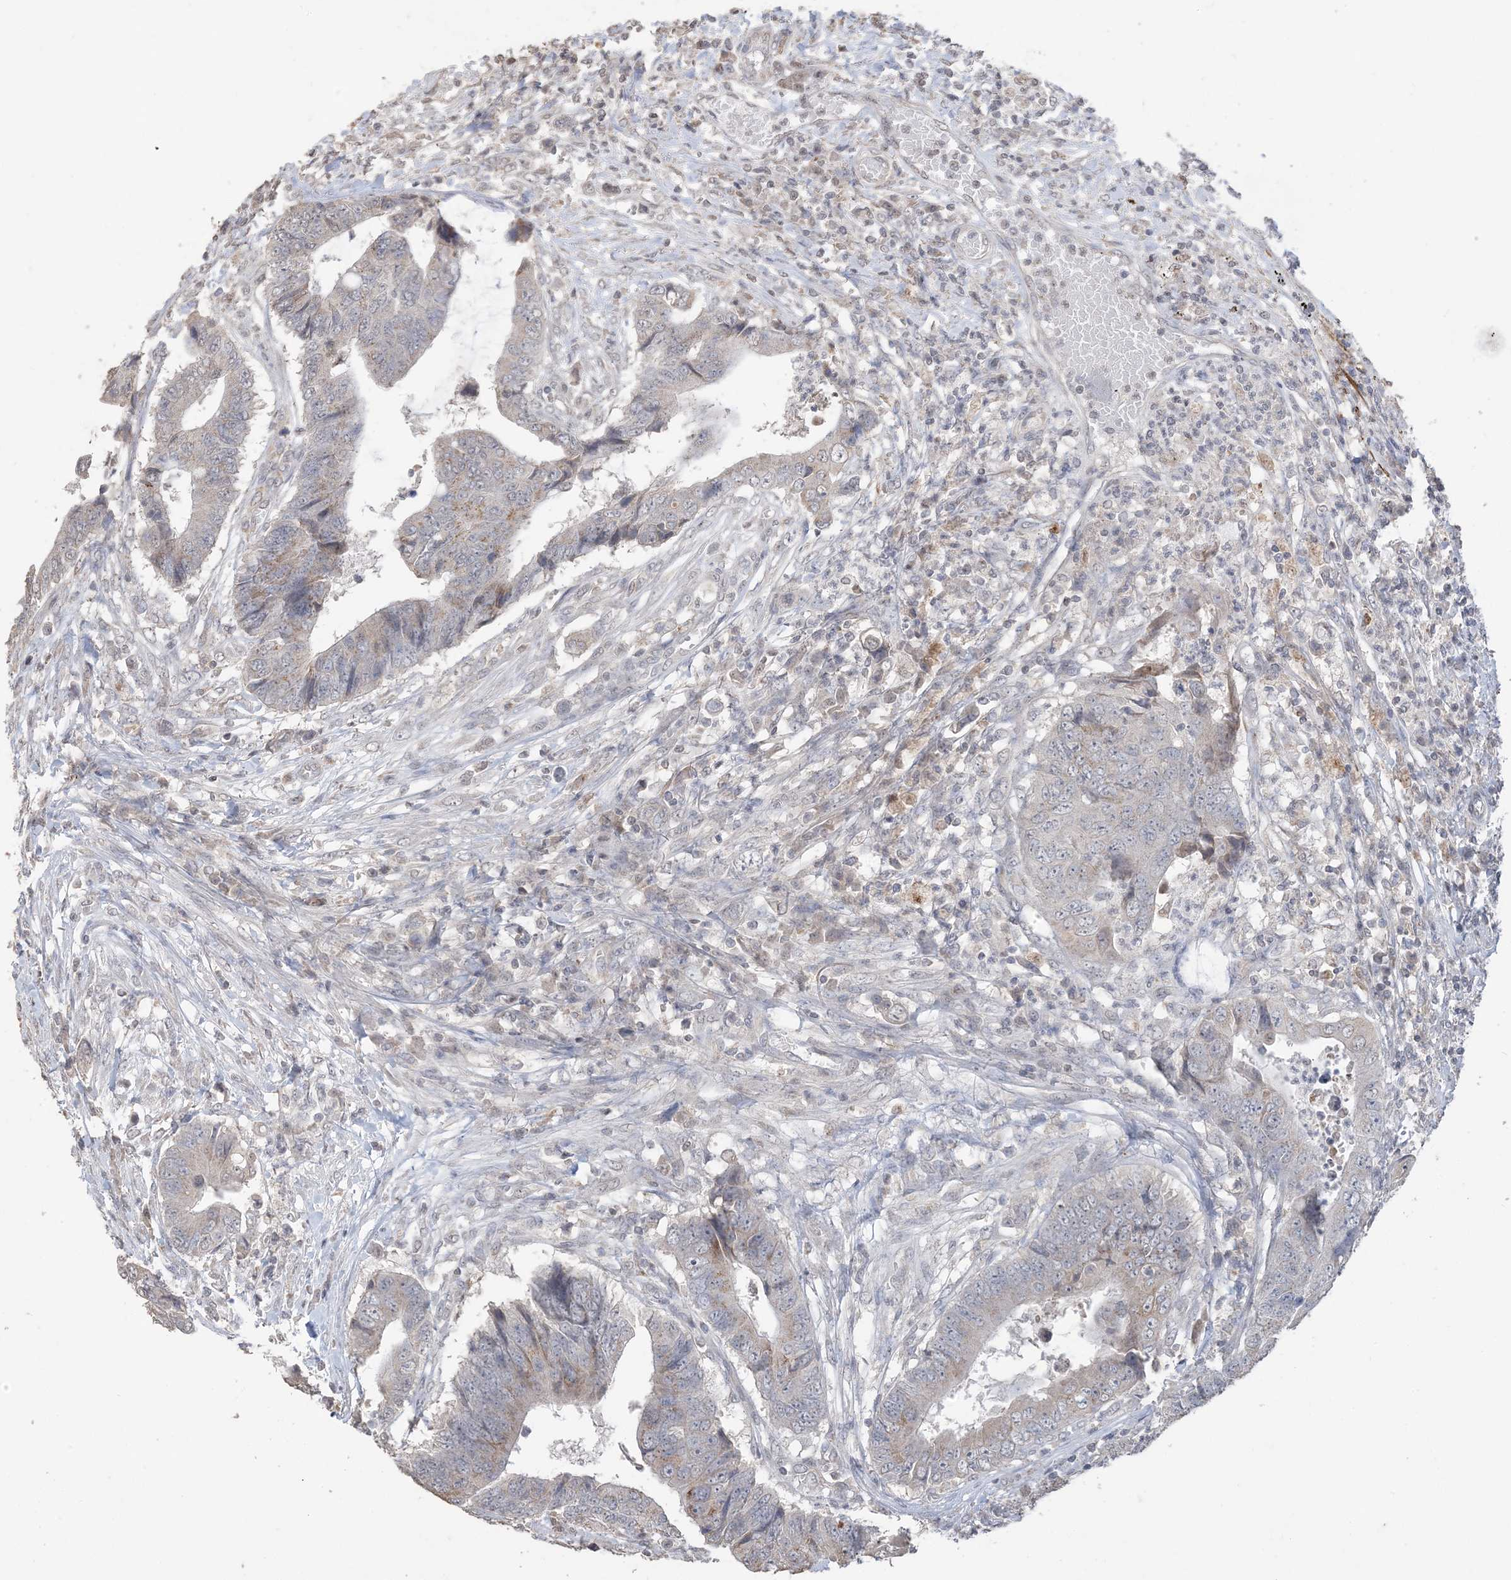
{"staining": {"intensity": "weak", "quantity": "25%-75%", "location": "cytoplasmic/membranous"}, "tissue": "colorectal cancer", "cell_type": "Tumor cells", "image_type": "cancer", "snomed": [{"axis": "morphology", "description": "Adenocarcinoma, NOS"}, {"axis": "topography", "description": "Rectum"}], "caption": "DAB immunohistochemical staining of colorectal cancer (adenocarcinoma) displays weak cytoplasmic/membranous protein expression in approximately 25%-75% of tumor cells.", "gene": "XRN1", "patient": {"sex": "male", "age": 84}}